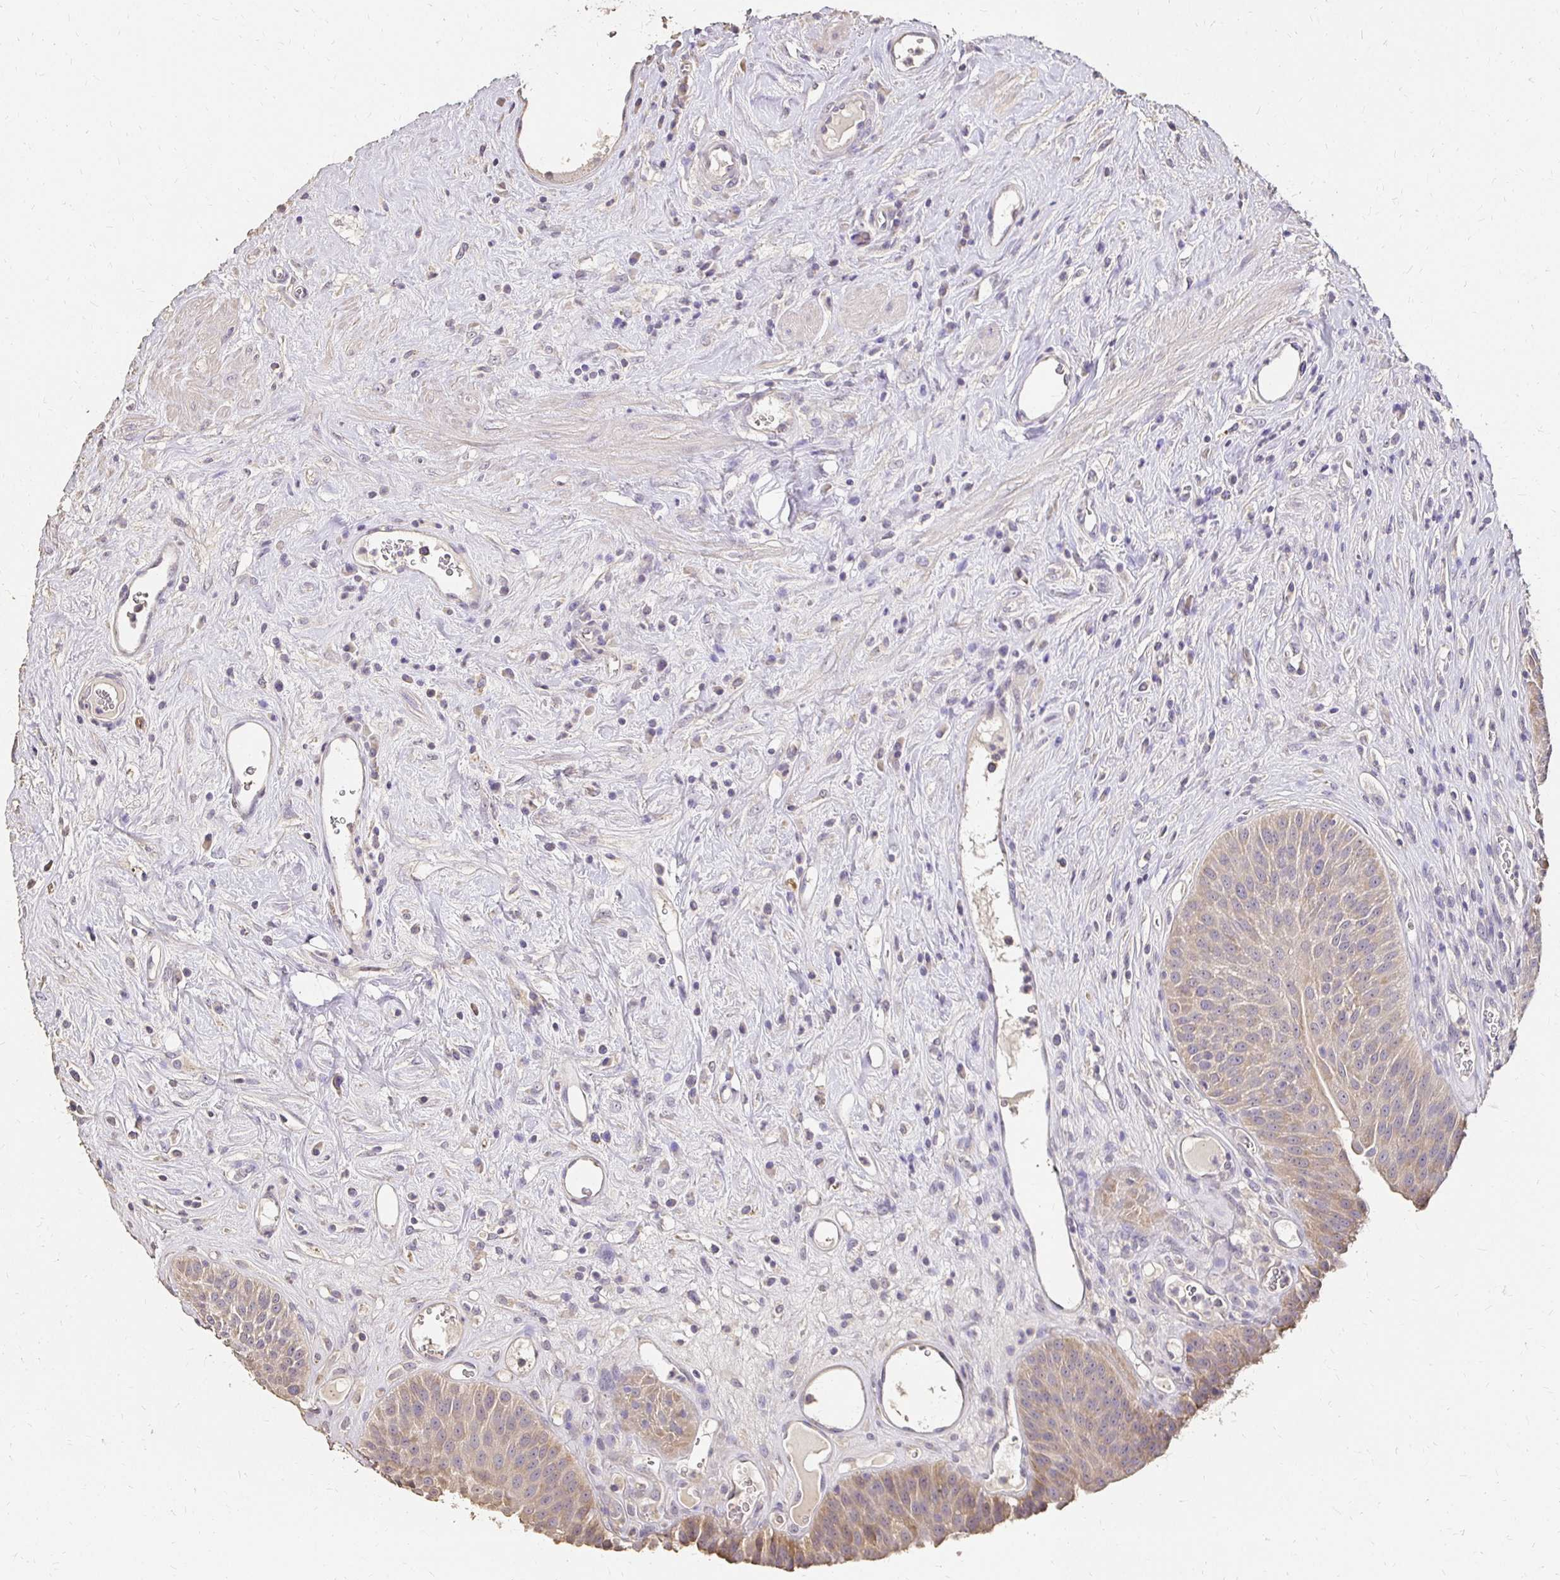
{"staining": {"intensity": "strong", "quantity": "25%-75%", "location": "cytoplasmic/membranous"}, "tissue": "urinary bladder", "cell_type": "Urothelial cells", "image_type": "normal", "snomed": [{"axis": "morphology", "description": "Normal tissue, NOS"}, {"axis": "topography", "description": "Urinary bladder"}], "caption": "Brown immunohistochemical staining in normal human urinary bladder reveals strong cytoplasmic/membranous expression in about 25%-75% of urothelial cells.", "gene": "UGT1A6", "patient": {"sex": "female", "age": 56}}